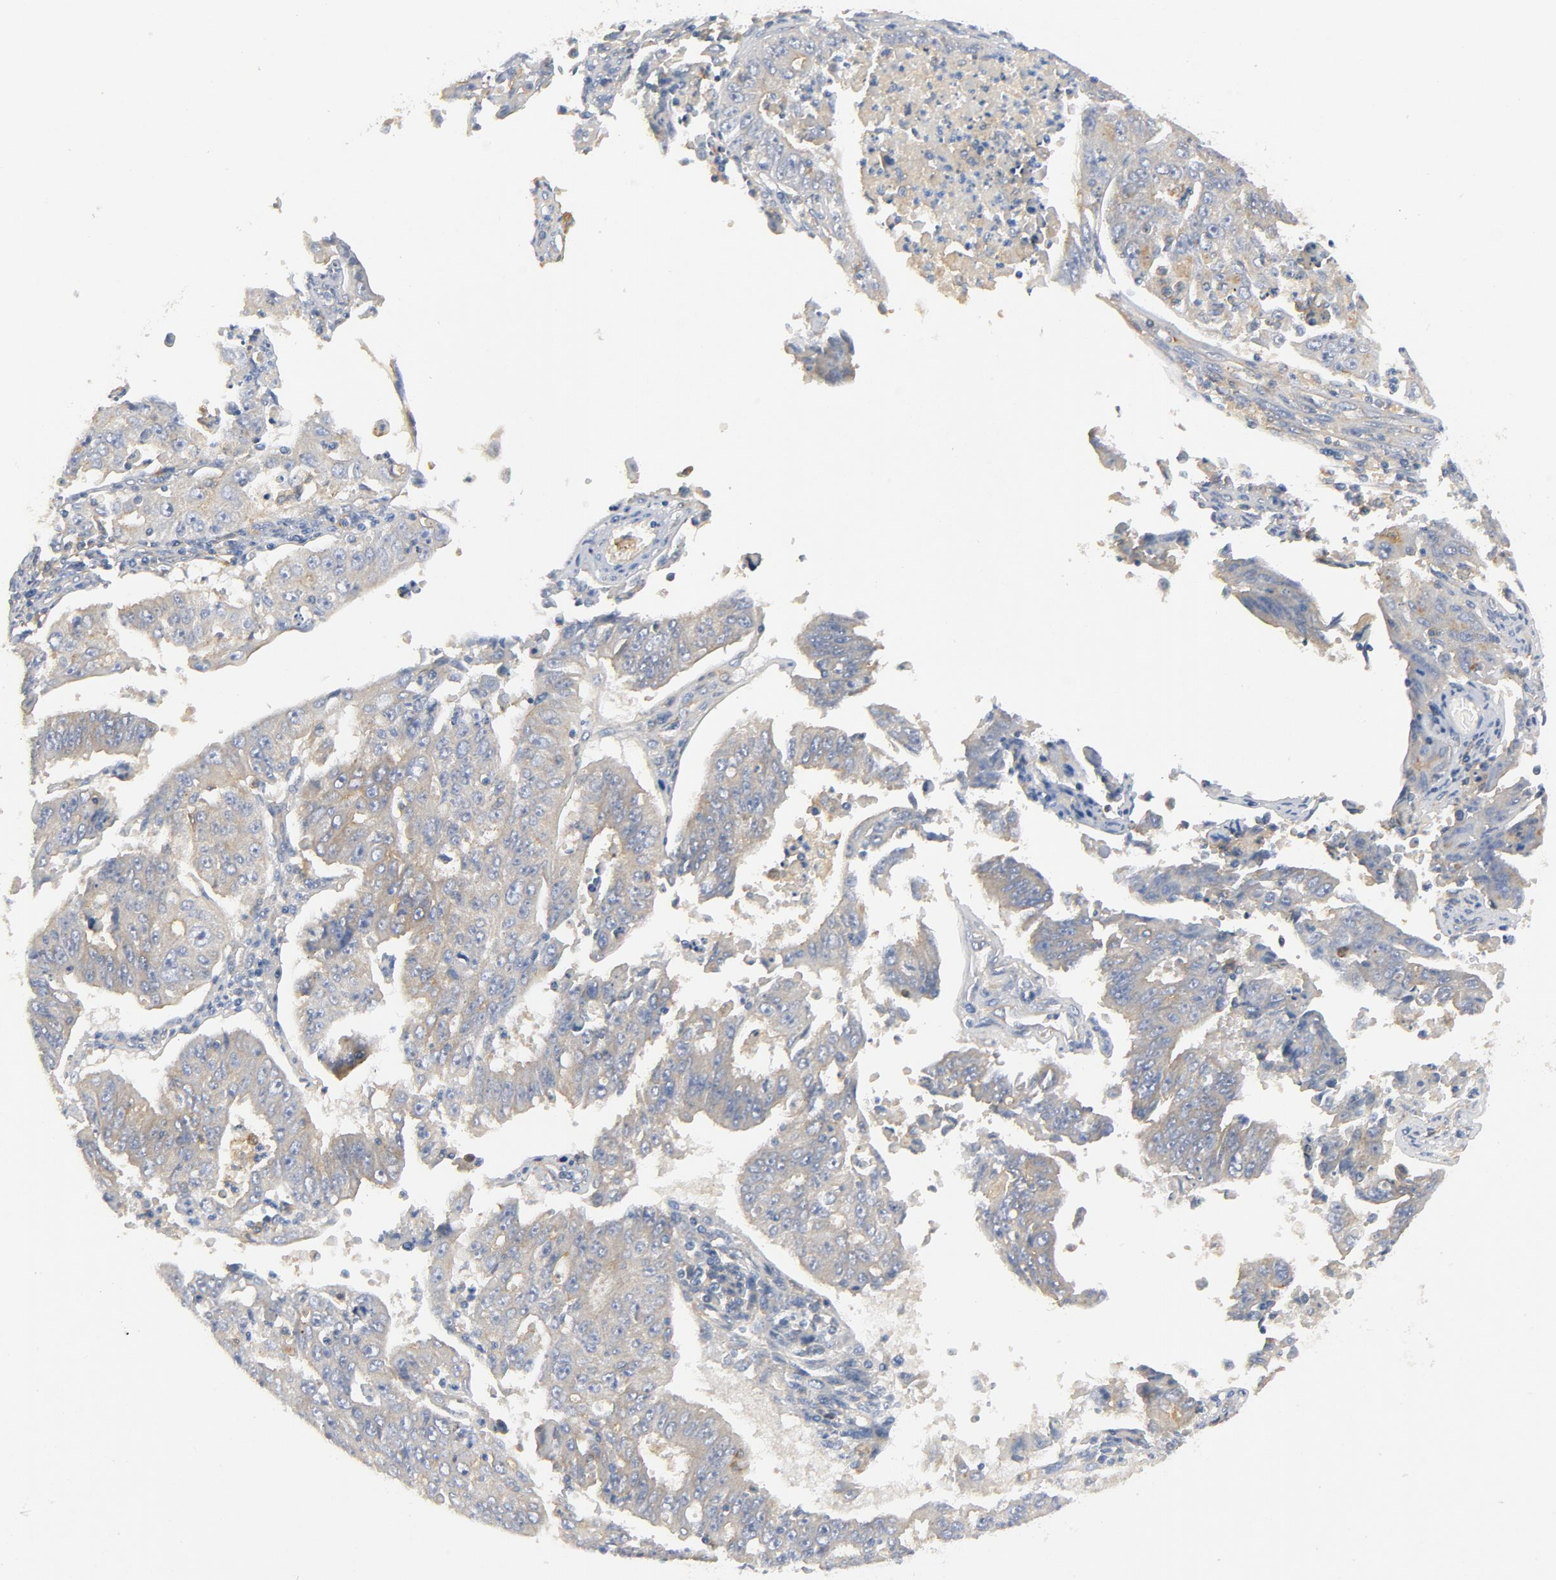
{"staining": {"intensity": "weak", "quantity": ">75%", "location": "cytoplasmic/membranous"}, "tissue": "endometrial cancer", "cell_type": "Tumor cells", "image_type": "cancer", "snomed": [{"axis": "morphology", "description": "Adenocarcinoma, NOS"}, {"axis": "topography", "description": "Endometrium"}], "caption": "Human endometrial cancer stained with a protein marker shows weak staining in tumor cells.", "gene": "SRC", "patient": {"sex": "female", "age": 42}}